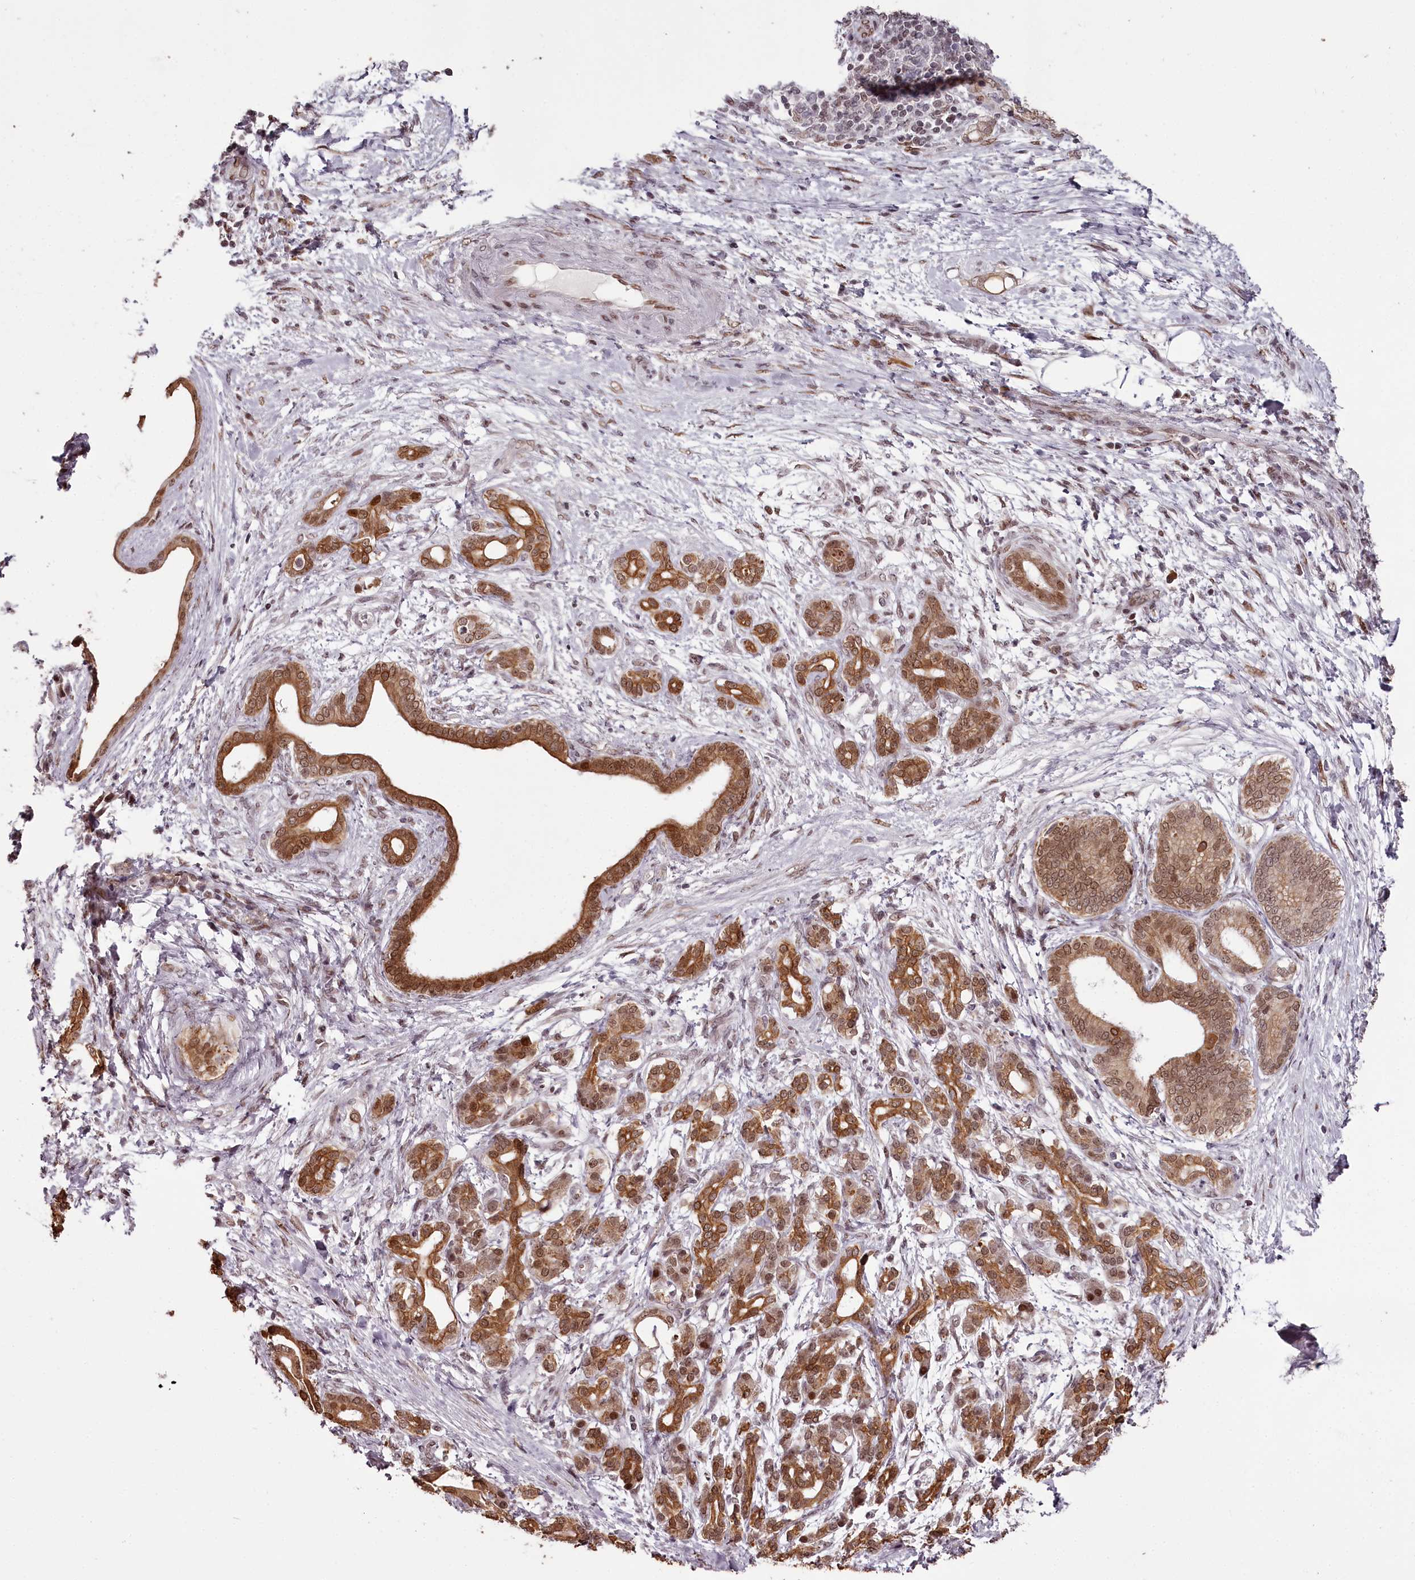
{"staining": {"intensity": "moderate", "quantity": ">75%", "location": "cytoplasmic/membranous,nuclear"}, "tissue": "pancreatic cancer", "cell_type": "Tumor cells", "image_type": "cancer", "snomed": [{"axis": "morphology", "description": "Adenocarcinoma, NOS"}, {"axis": "topography", "description": "Pancreas"}], "caption": "IHC (DAB (3,3'-diaminobenzidine)) staining of human pancreatic cancer (adenocarcinoma) shows moderate cytoplasmic/membranous and nuclear protein positivity in about >75% of tumor cells.", "gene": "THYN1", "patient": {"sex": "female", "age": 55}}